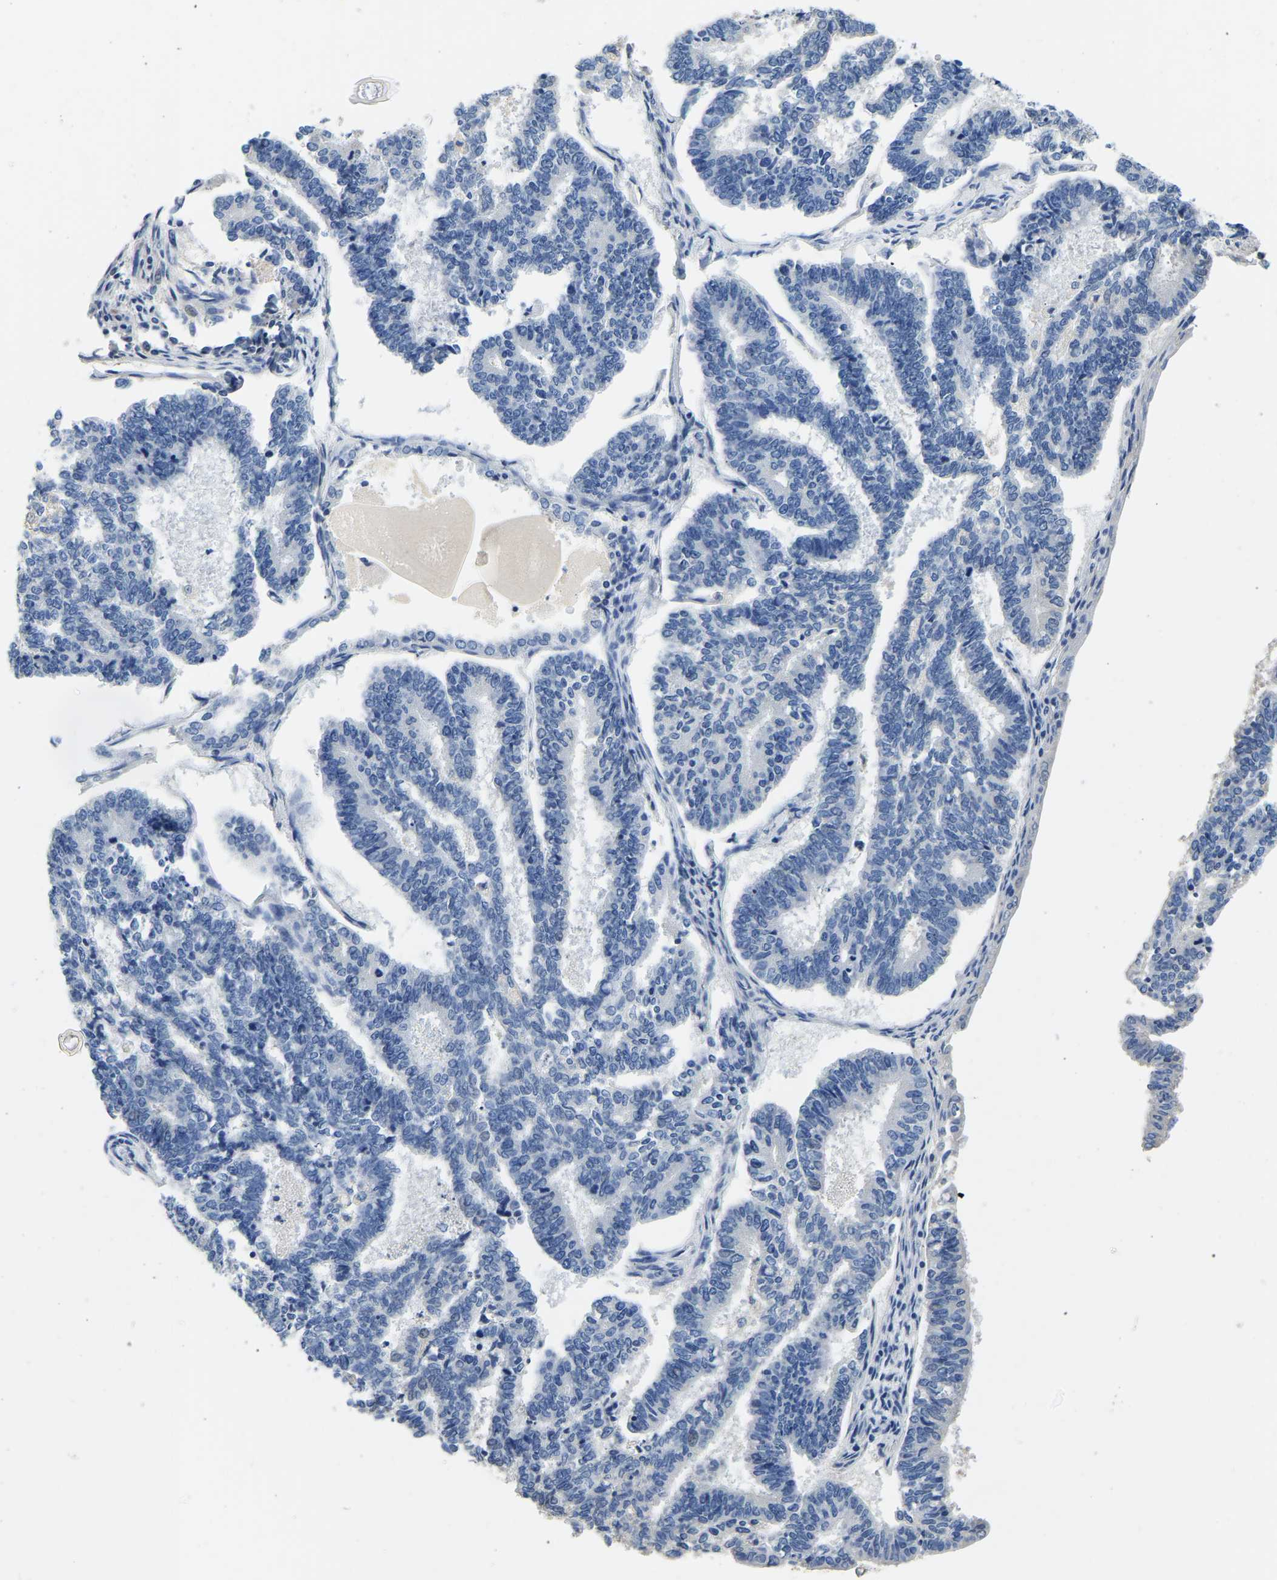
{"staining": {"intensity": "negative", "quantity": "none", "location": "none"}, "tissue": "endometrial cancer", "cell_type": "Tumor cells", "image_type": "cancer", "snomed": [{"axis": "morphology", "description": "Adenocarcinoma, NOS"}, {"axis": "topography", "description": "Endometrium"}], "caption": "High magnification brightfield microscopy of endometrial cancer stained with DAB (brown) and counterstained with hematoxylin (blue): tumor cells show no significant expression.", "gene": "PCK2", "patient": {"sex": "female", "age": 70}}